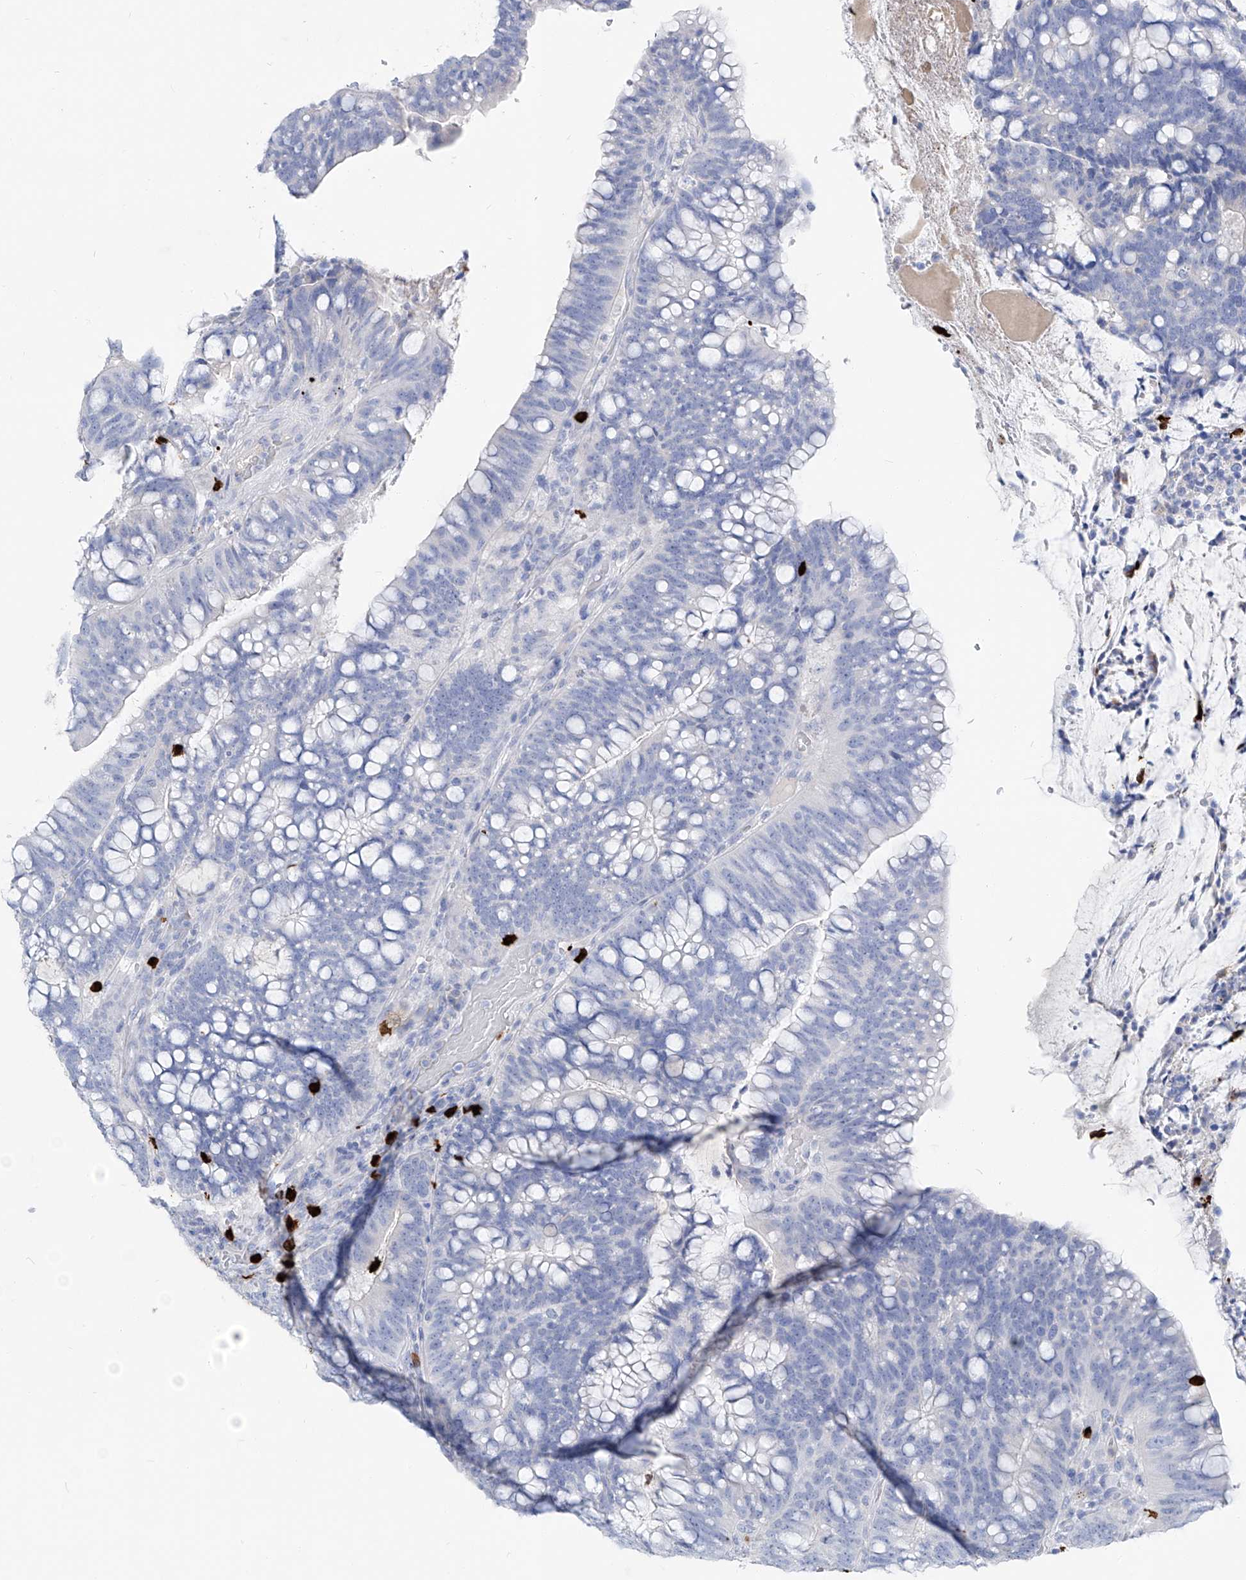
{"staining": {"intensity": "negative", "quantity": "none", "location": "none"}, "tissue": "colorectal cancer", "cell_type": "Tumor cells", "image_type": "cancer", "snomed": [{"axis": "morphology", "description": "Adenocarcinoma, NOS"}, {"axis": "topography", "description": "Colon"}], "caption": "IHC of colorectal cancer shows no expression in tumor cells.", "gene": "FRS3", "patient": {"sex": "female", "age": 66}}